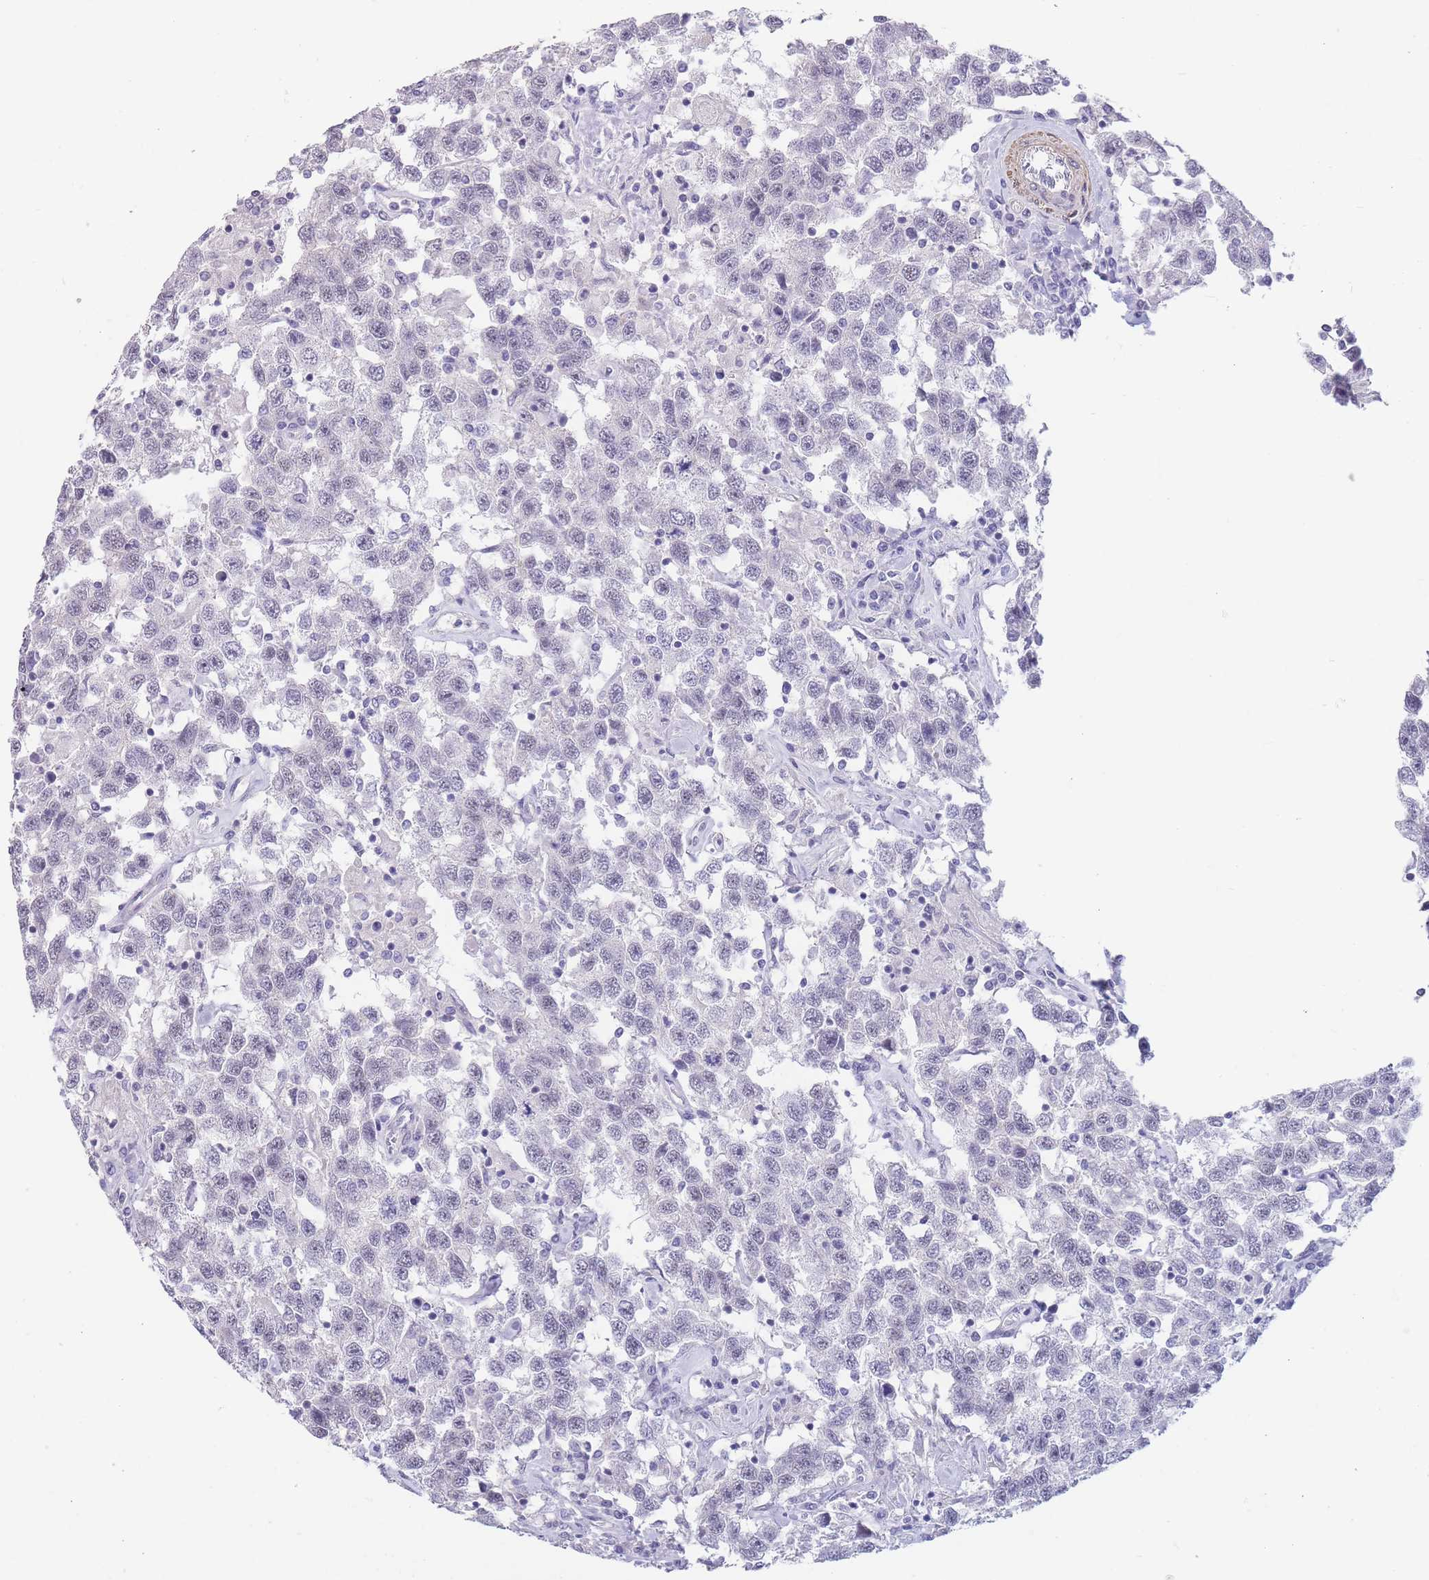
{"staining": {"intensity": "negative", "quantity": "none", "location": "none"}, "tissue": "testis cancer", "cell_type": "Tumor cells", "image_type": "cancer", "snomed": [{"axis": "morphology", "description": "Seminoma, NOS"}, {"axis": "topography", "description": "Testis"}], "caption": "Immunohistochemistry of testis cancer exhibits no staining in tumor cells. The staining is performed using DAB brown chromogen with nuclei counter-stained in using hematoxylin.", "gene": "ASAP3", "patient": {"sex": "male", "age": 41}}